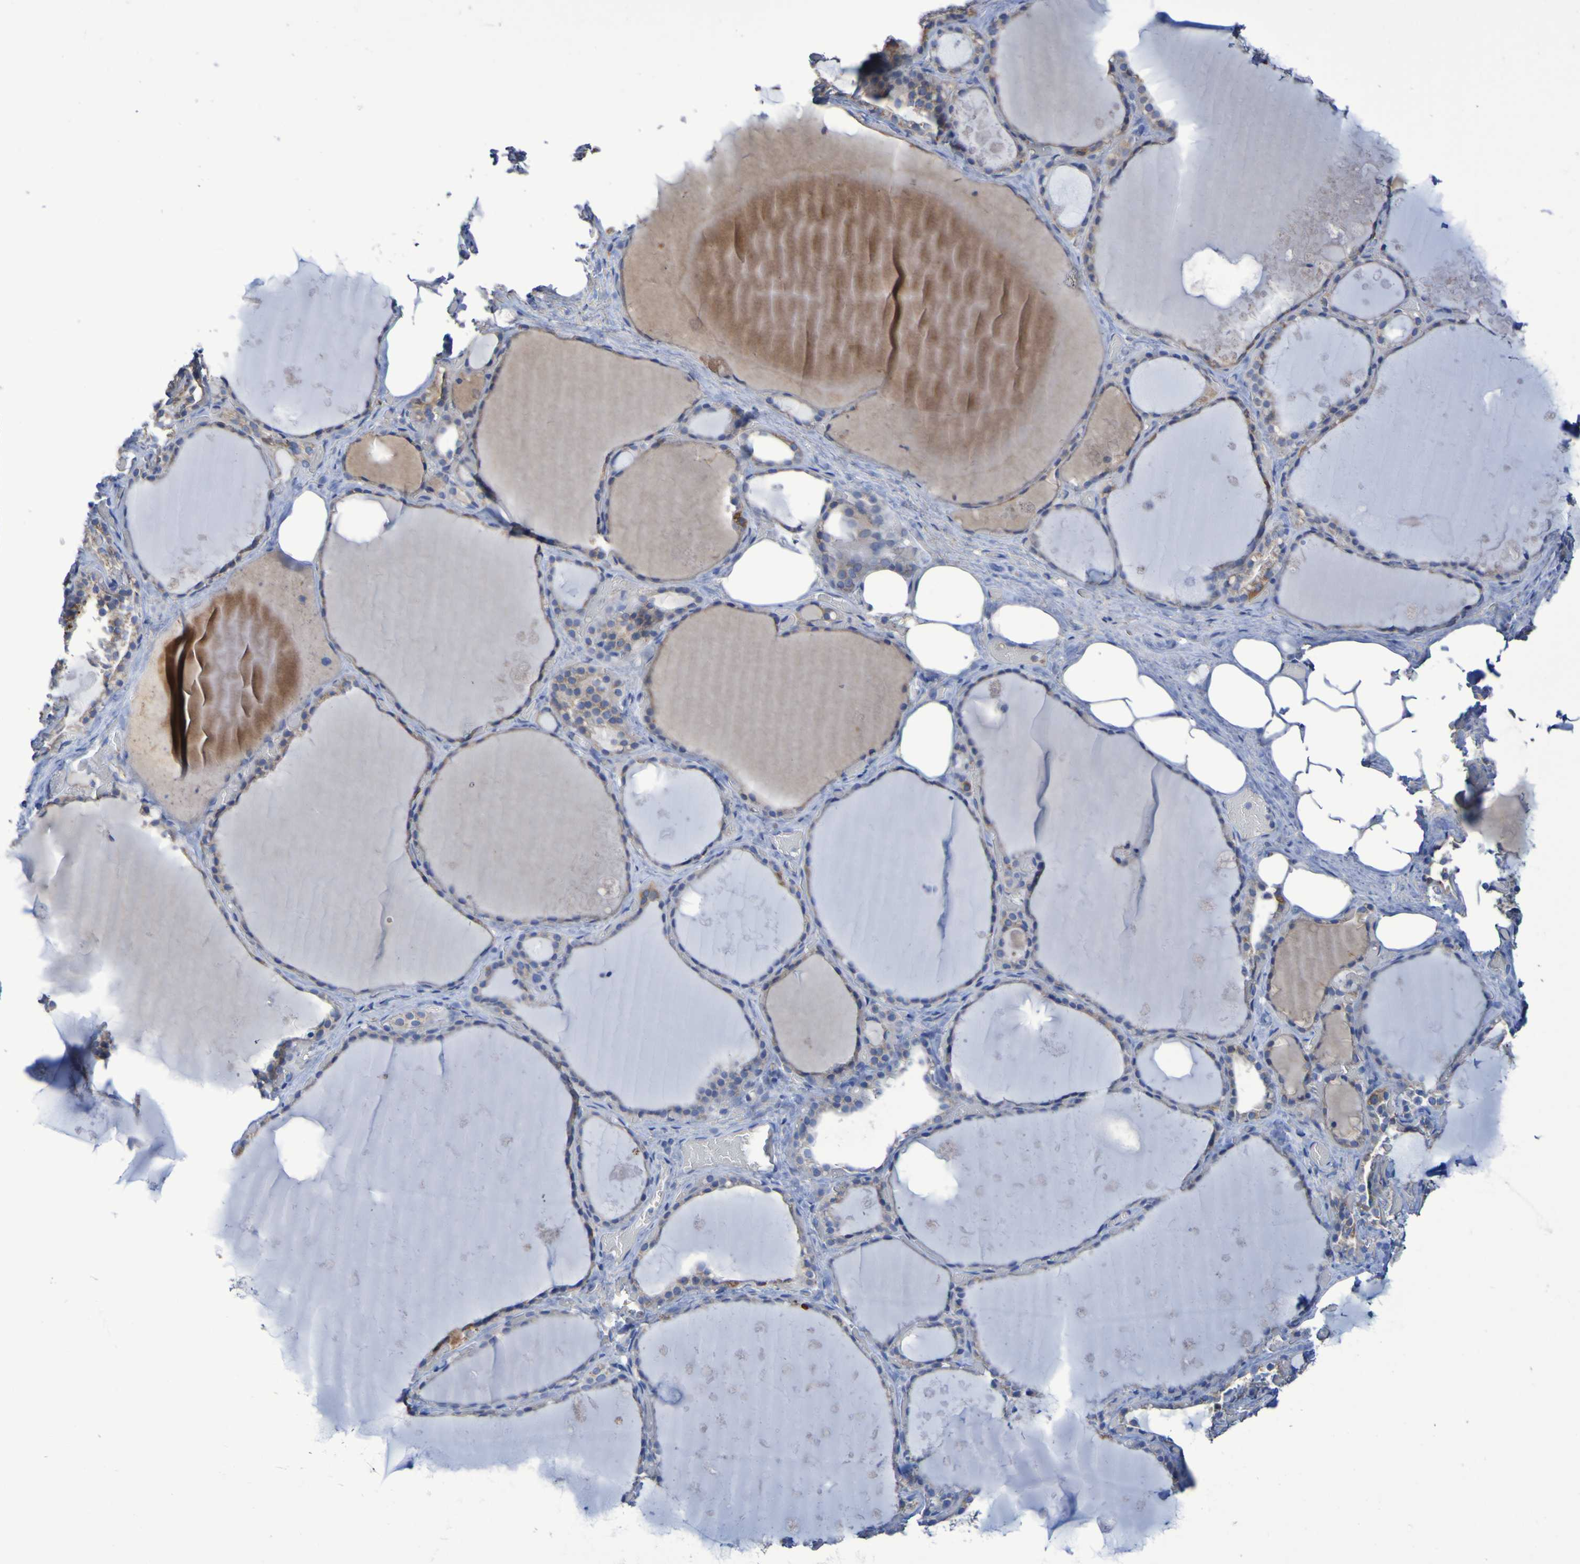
{"staining": {"intensity": "weak", "quantity": ">75%", "location": "cytoplasmic/membranous"}, "tissue": "thyroid gland", "cell_type": "Glandular cells", "image_type": "normal", "snomed": [{"axis": "morphology", "description": "Normal tissue, NOS"}, {"axis": "topography", "description": "Thyroid gland"}], "caption": "Protein staining exhibits weak cytoplasmic/membranous staining in approximately >75% of glandular cells in normal thyroid gland. Using DAB (brown) and hematoxylin (blue) stains, captured at high magnification using brightfield microscopy.", "gene": "CNTN2", "patient": {"sex": "male", "age": 61}}